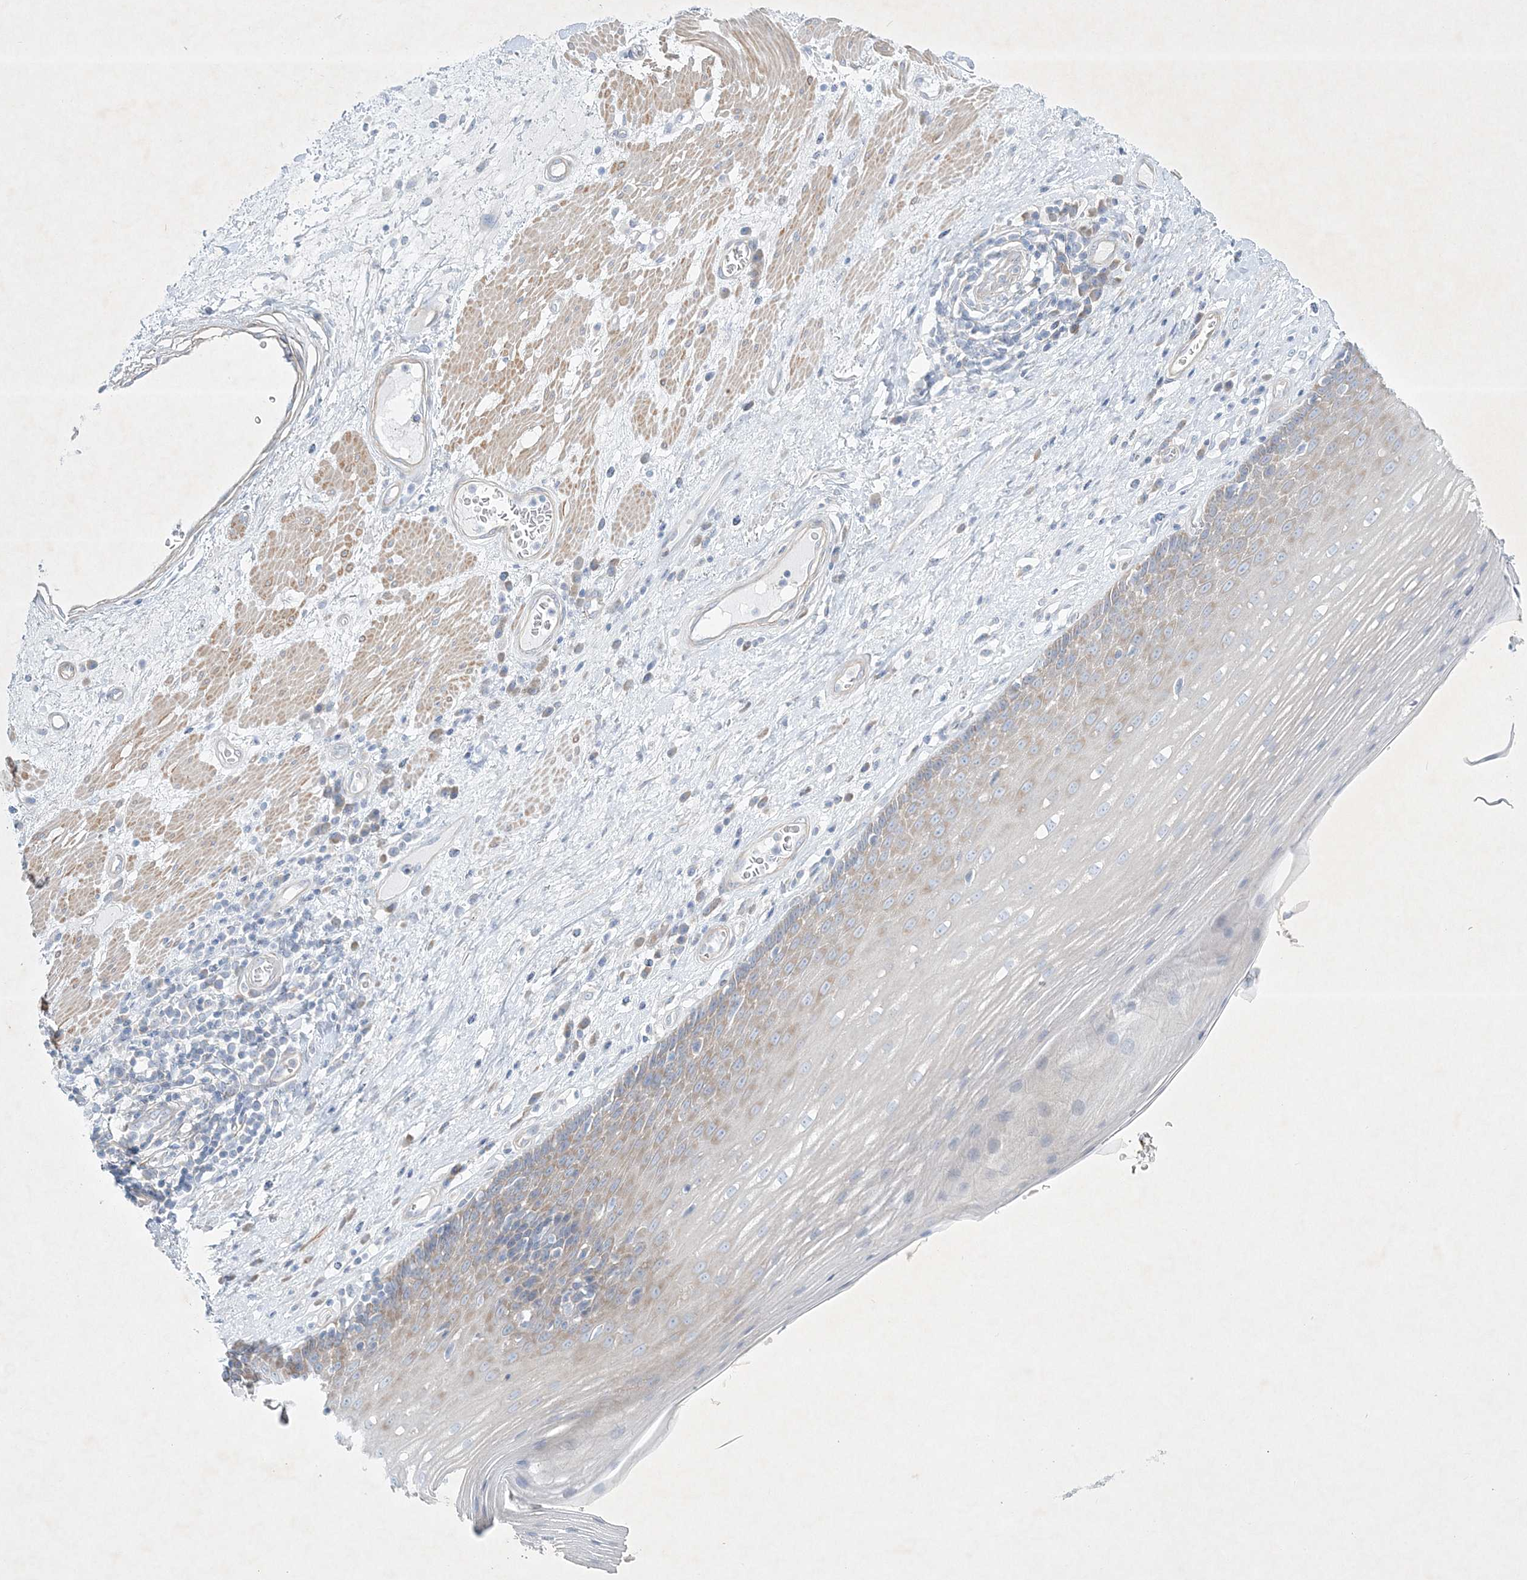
{"staining": {"intensity": "weak", "quantity": "25%-75%", "location": "cytoplasmic/membranous"}, "tissue": "esophagus", "cell_type": "Squamous epithelial cells", "image_type": "normal", "snomed": [{"axis": "morphology", "description": "Normal tissue, NOS"}, {"axis": "topography", "description": "Esophagus"}], "caption": "This photomicrograph shows immunohistochemistry staining of unremarkable human esophagus, with low weak cytoplasmic/membranous expression in about 25%-75% of squamous epithelial cells.", "gene": "FARSB", "patient": {"sex": "male", "age": 62}}